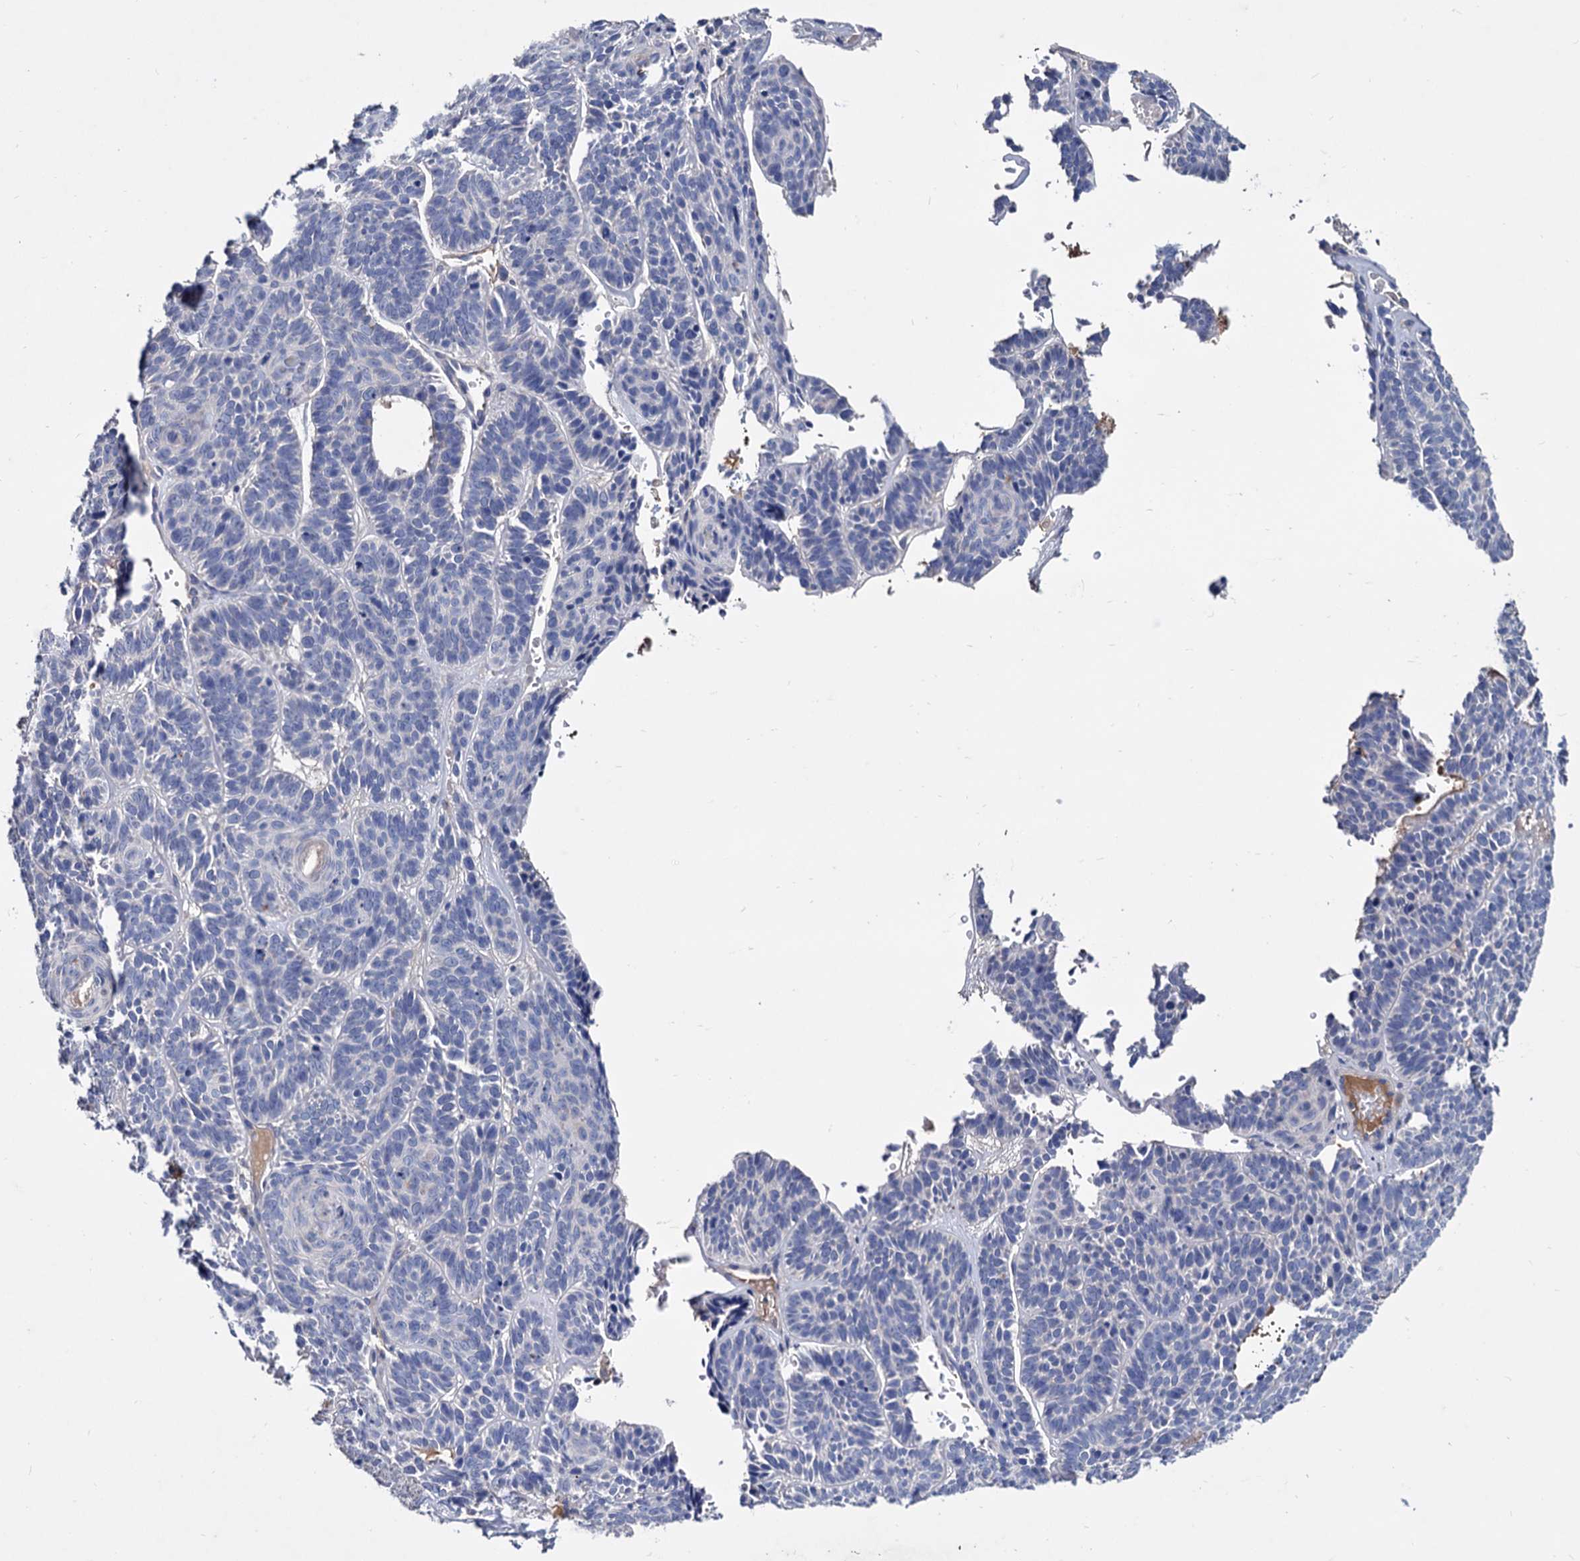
{"staining": {"intensity": "negative", "quantity": "none", "location": "none"}, "tissue": "skin cancer", "cell_type": "Tumor cells", "image_type": "cancer", "snomed": [{"axis": "morphology", "description": "Basal cell carcinoma"}, {"axis": "topography", "description": "Skin"}], "caption": "The micrograph demonstrates no significant positivity in tumor cells of skin basal cell carcinoma. (Stains: DAB IHC with hematoxylin counter stain, Microscopy: brightfield microscopy at high magnification).", "gene": "NPAS4", "patient": {"sex": "male", "age": 85}}